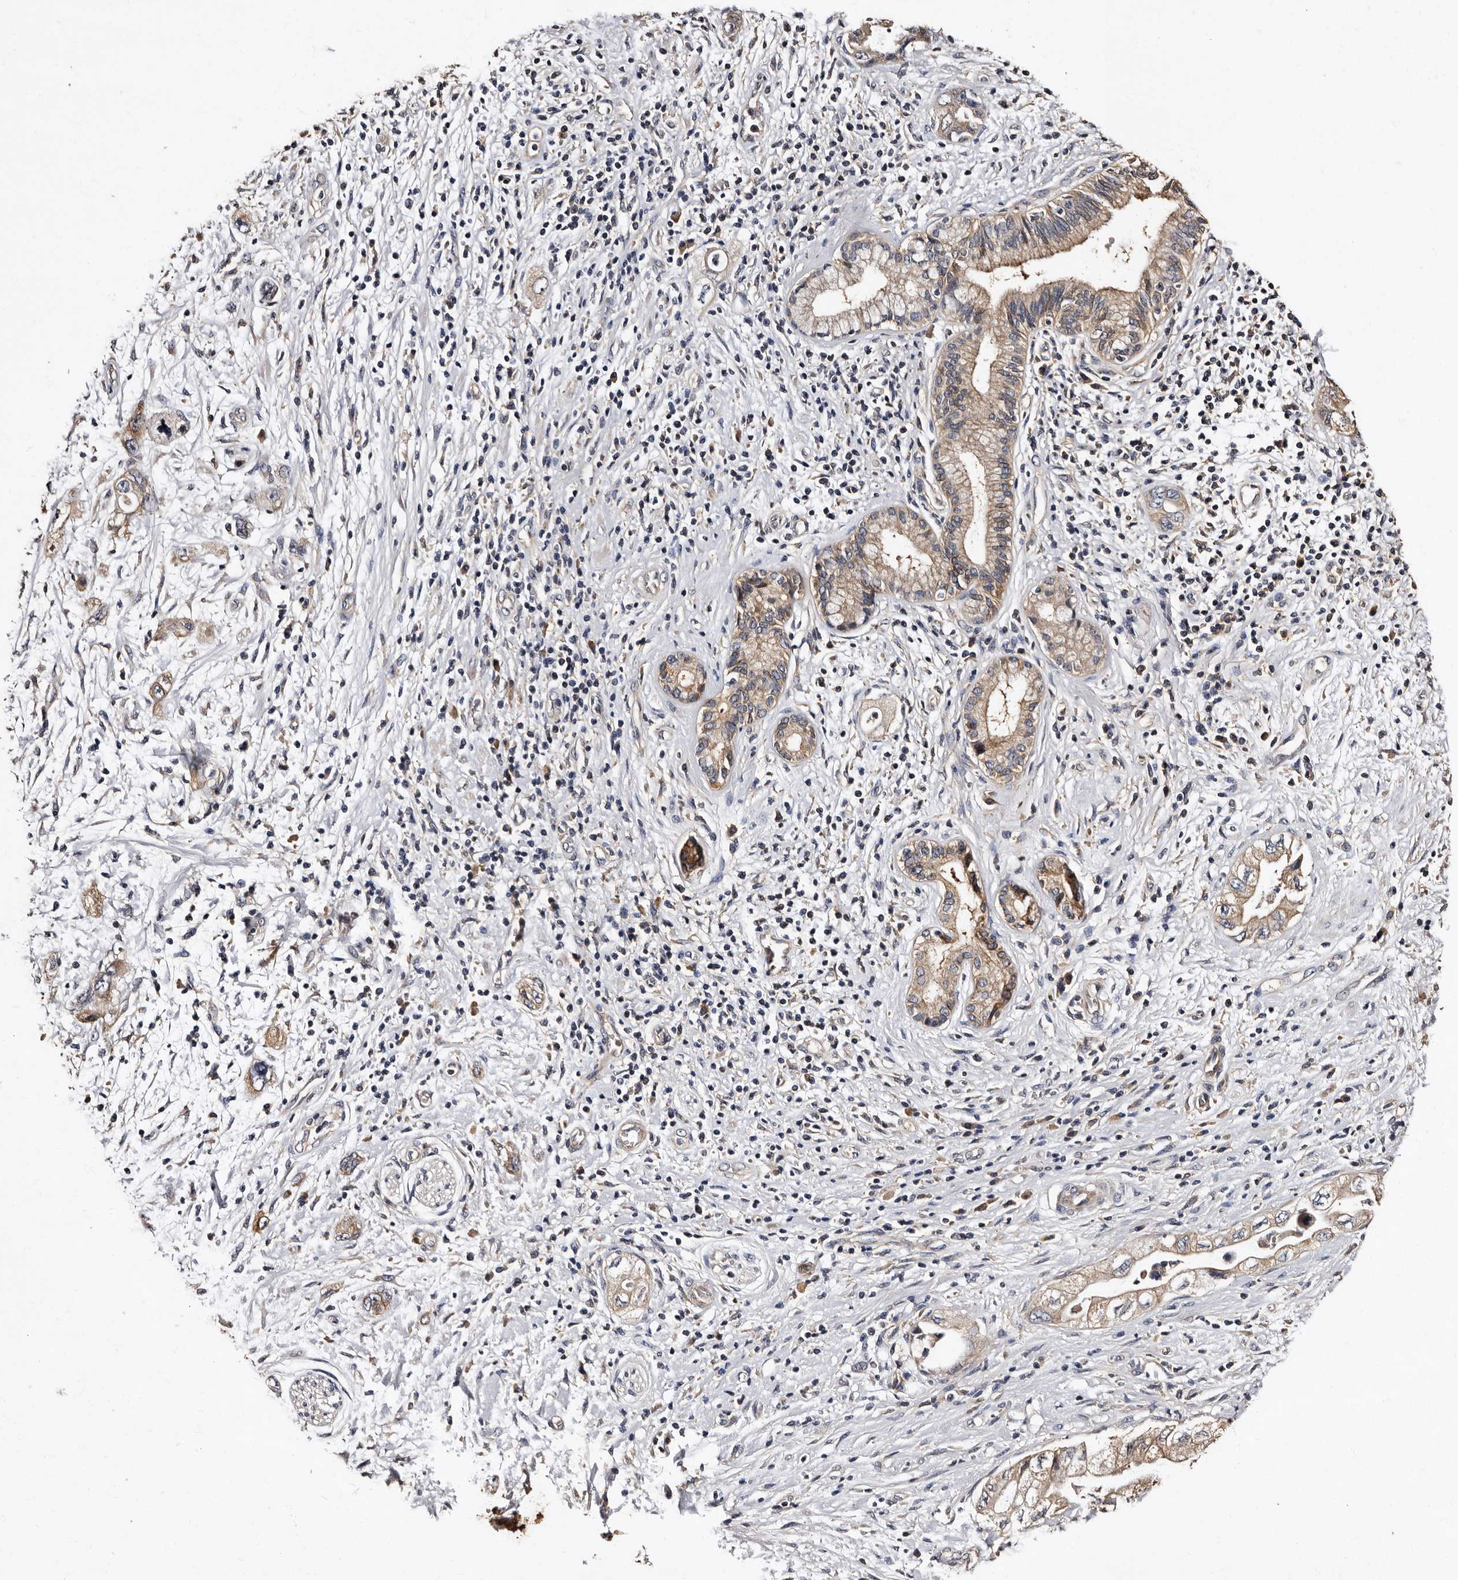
{"staining": {"intensity": "weak", "quantity": ">75%", "location": "cytoplasmic/membranous"}, "tissue": "pancreatic cancer", "cell_type": "Tumor cells", "image_type": "cancer", "snomed": [{"axis": "morphology", "description": "Adenocarcinoma, NOS"}, {"axis": "topography", "description": "Pancreas"}], "caption": "Immunohistochemical staining of pancreatic adenocarcinoma reveals low levels of weak cytoplasmic/membranous protein staining in approximately >75% of tumor cells.", "gene": "ADCK5", "patient": {"sex": "female", "age": 73}}